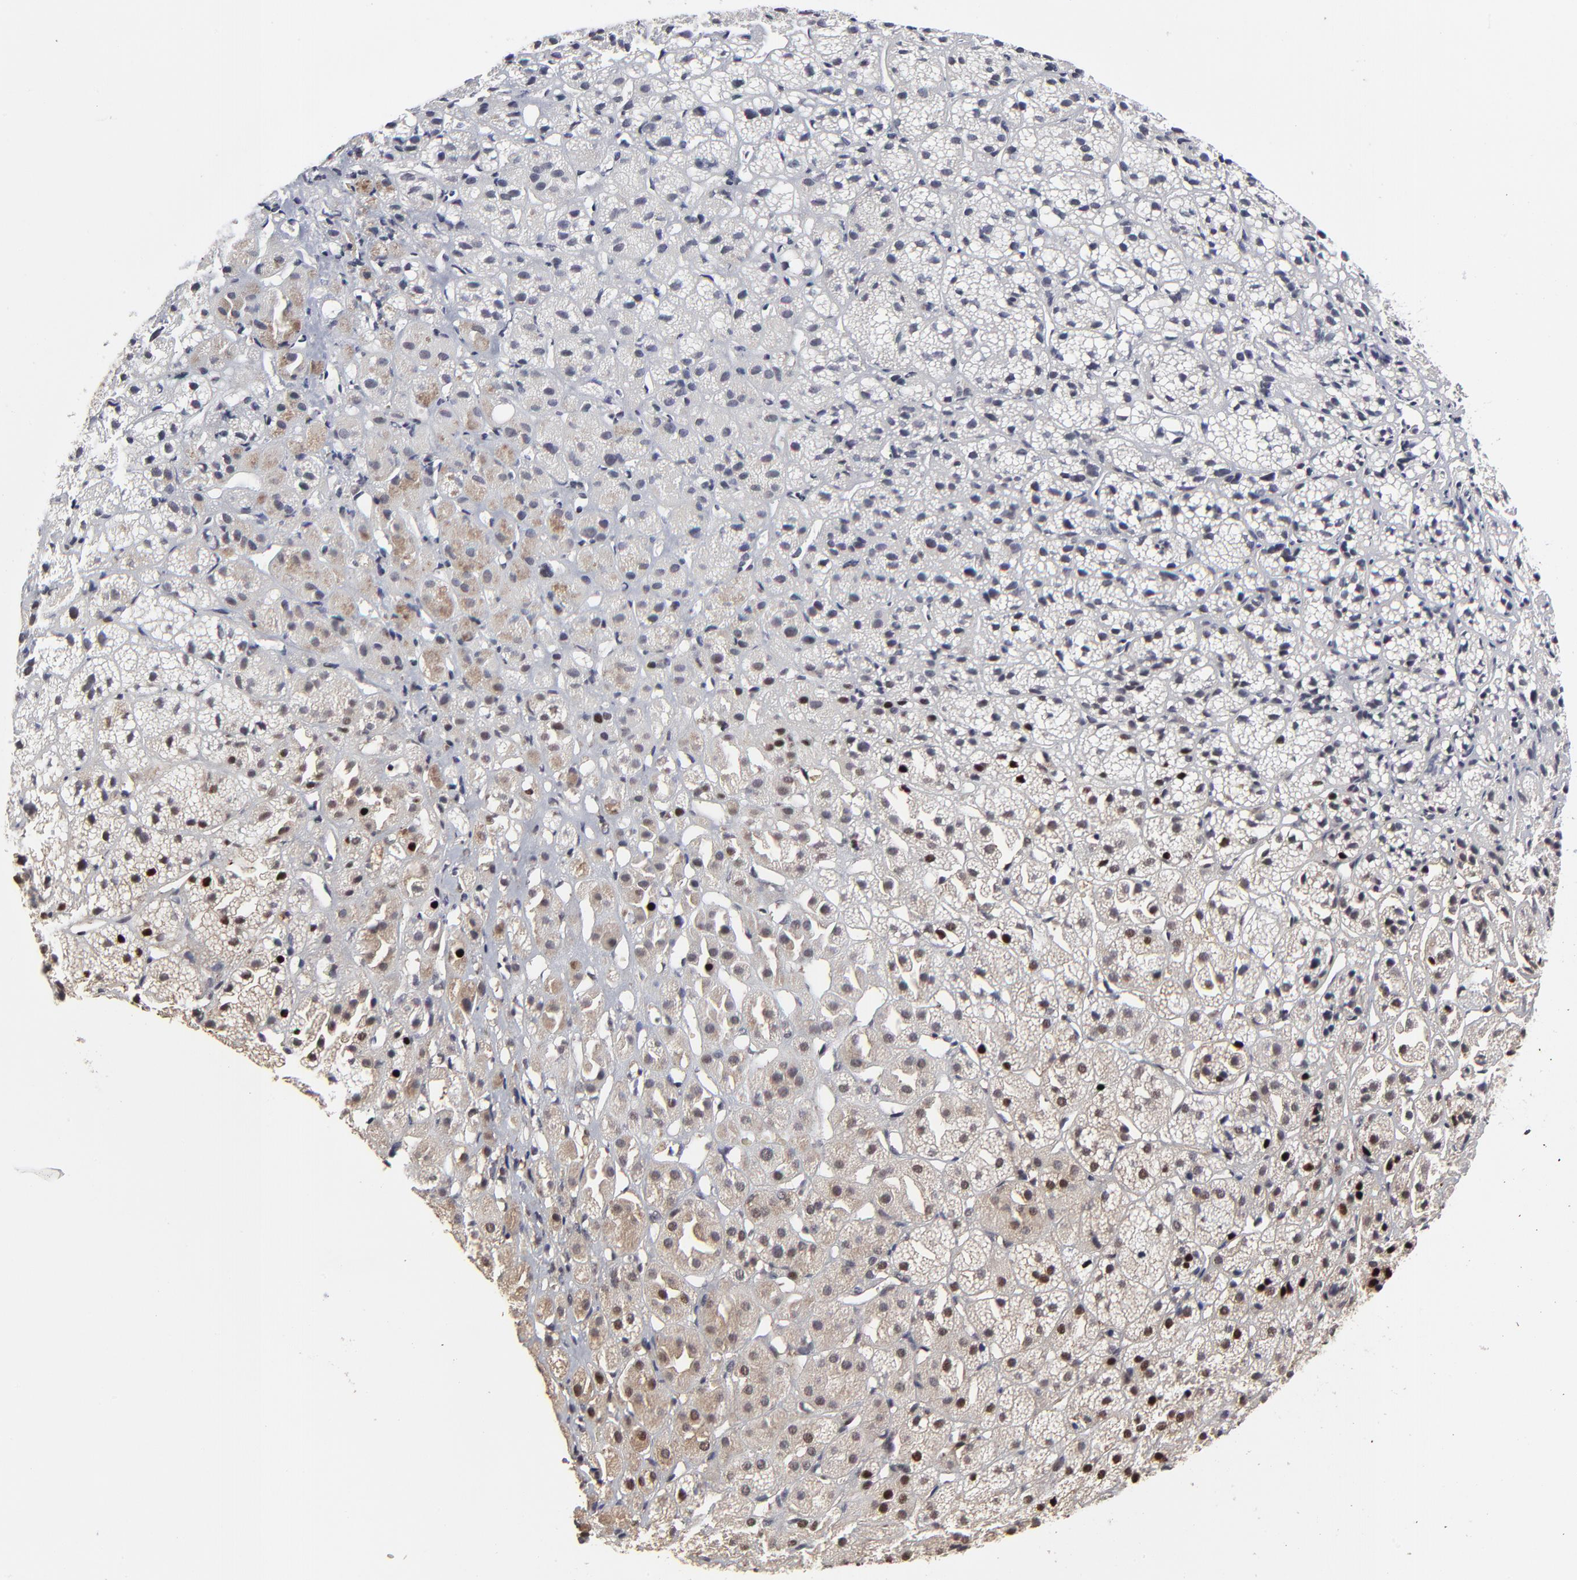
{"staining": {"intensity": "strong", "quantity": ">75%", "location": "nuclear"}, "tissue": "adrenal gland", "cell_type": "Glandular cells", "image_type": "normal", "snomed": [{"axis": "morphology", "description": "Normal tissue, NOS"}, {"axis": "topography", "description": "Adrenal gland"}], "caption": "Immunohistochemistry (IHC) (DAB) staining of benign adrenal gland exhibits strong nuclear protein staining in approximately >75% of glandular cells. The protein of interest is shown in brown color, while the nuclei are stained blue.", "gene": "RBM22", "patient": {"sex": "female", "age": 71}}